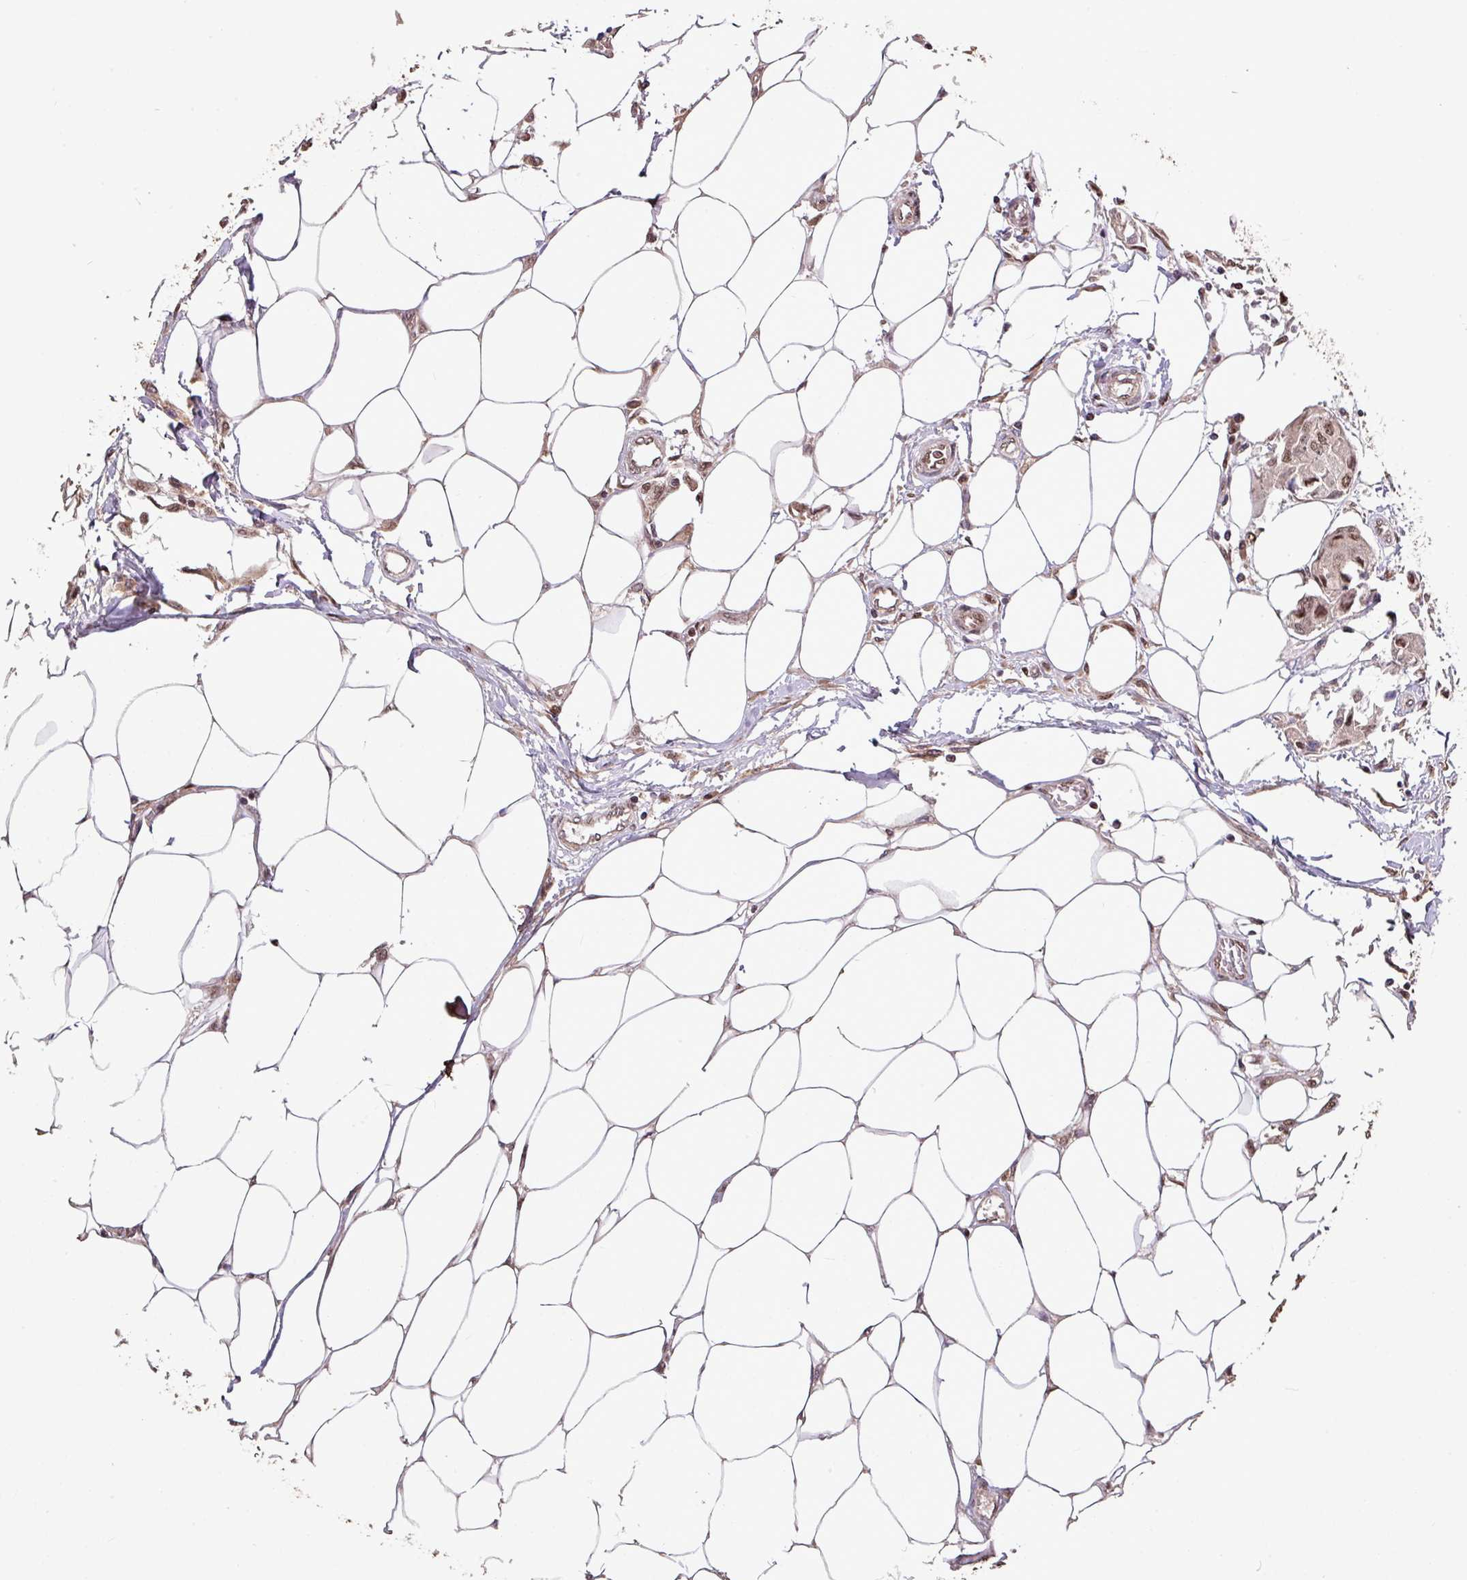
{"staining": {"intensity": "moderate", "quantity": ">75%", "location": "nuclear"}, "tissue": "breast cancer", "cell_type": "Tumor cells", "image_type": "cancer", "snomed": [{"axis": "morphology", "description": "Duct carcinoma"}, {"axis": "topography", "description": "Breast"}, {"axis": "topography", "description": "Lymph node"}], "caption": "An IHC image of tumor tissue is shown. Protein staining in brown highlights moderate nuclear positivity in breast cancer within tumor cells.", "gene": "SKIC2", "patient": {"sex": "female", "age": 80}}